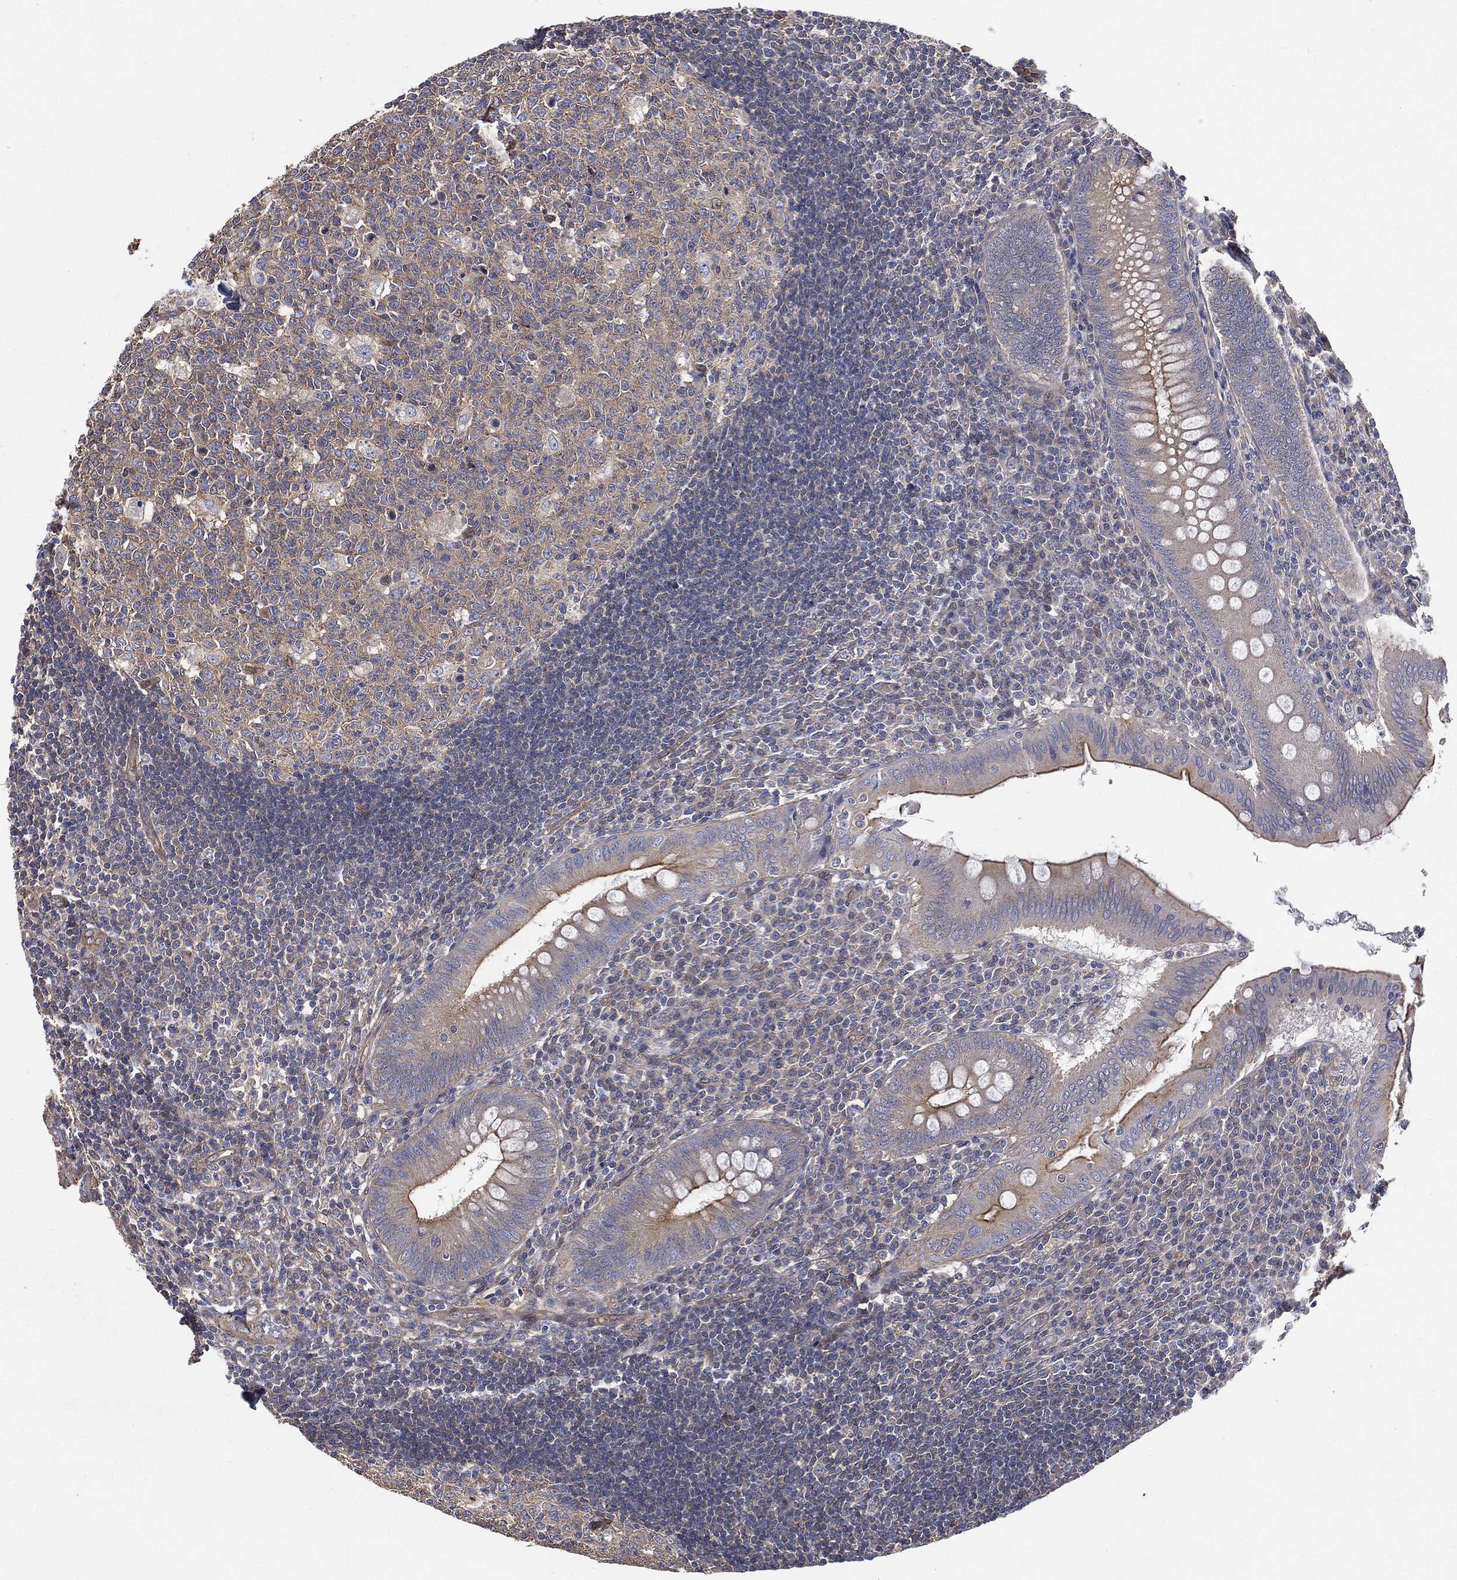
{"staining": {"intensity": "strong", "quantity": "25%-75%", "location": "cytoplasmic/membranous"}, "tissue": "appendix", "cell_type": "Glandular cells", "image_type": "normal", "snomed": [{"axis": "morphology", "description": "Normal tissue, NOS"}, {"axis": "morphology", "description": "Inflammation, NOS"}, {"axis": "topography", "description": "Appendix"}], "caption": "Immunohistochemistry (IHC) (DAB (3,3'-diaminobenzidine)) staining of unremarkable human appendix exhibits strong cytoplasmic/membranous protein staining in about 25%-75% of glandular cells. (IHC, brightfield microscopy, high magnification).", "gene": "EPS15L1", "patient": {"sex": "male", "age": 16}}